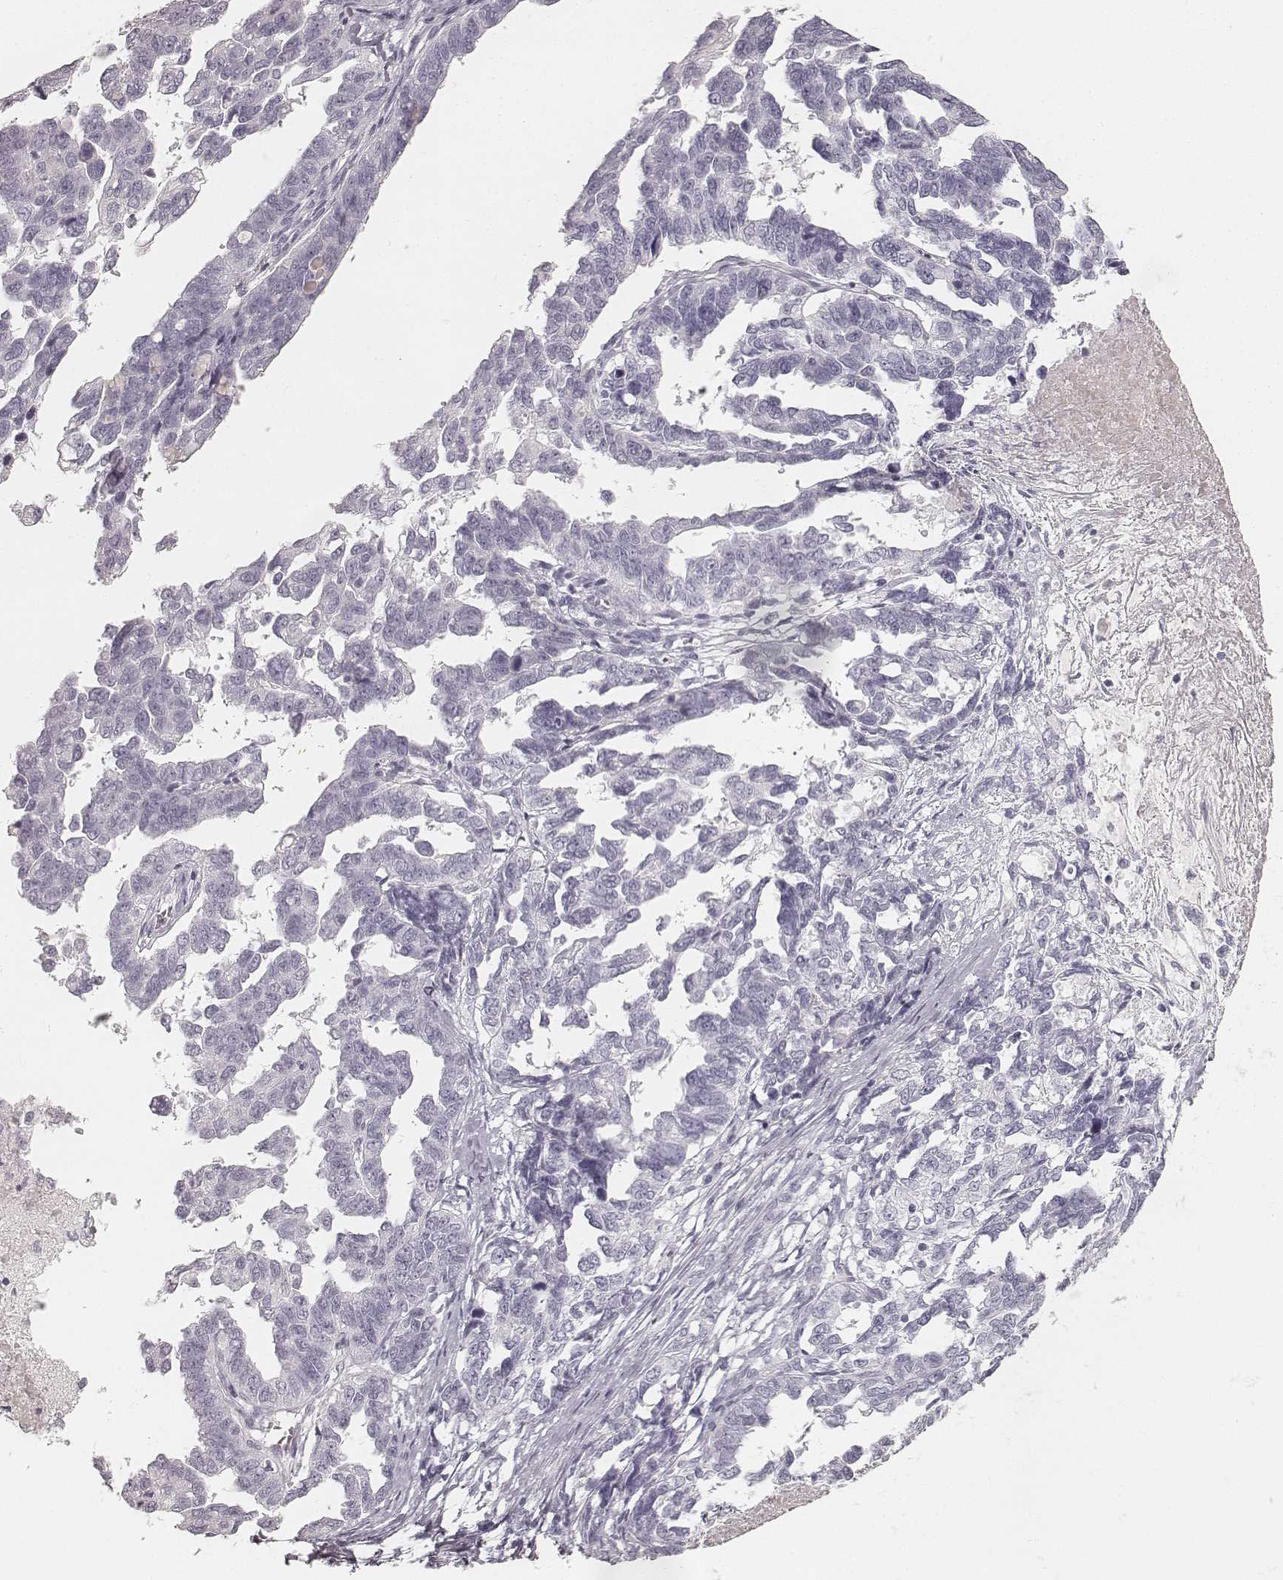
{"staining": {"intensity": "negative", "quantity": "none", "location": "none"}, "tissue": "ovarian cancer", "cell_type": "Tumor cells", "image_type": "cancer", "snomed": [{"axis": "morphology", "description": "Cystadenocarcinoma, serous, NOS"}, {"axis": "topography", "description": "Ovary"}], "caption": "An IHC histopathology image of ovarian cancer is shown. There is no staining in tumor cells of ovarian cancer.", "gene": "KRT31", "patient": {"sex": "female", "age": 69}}